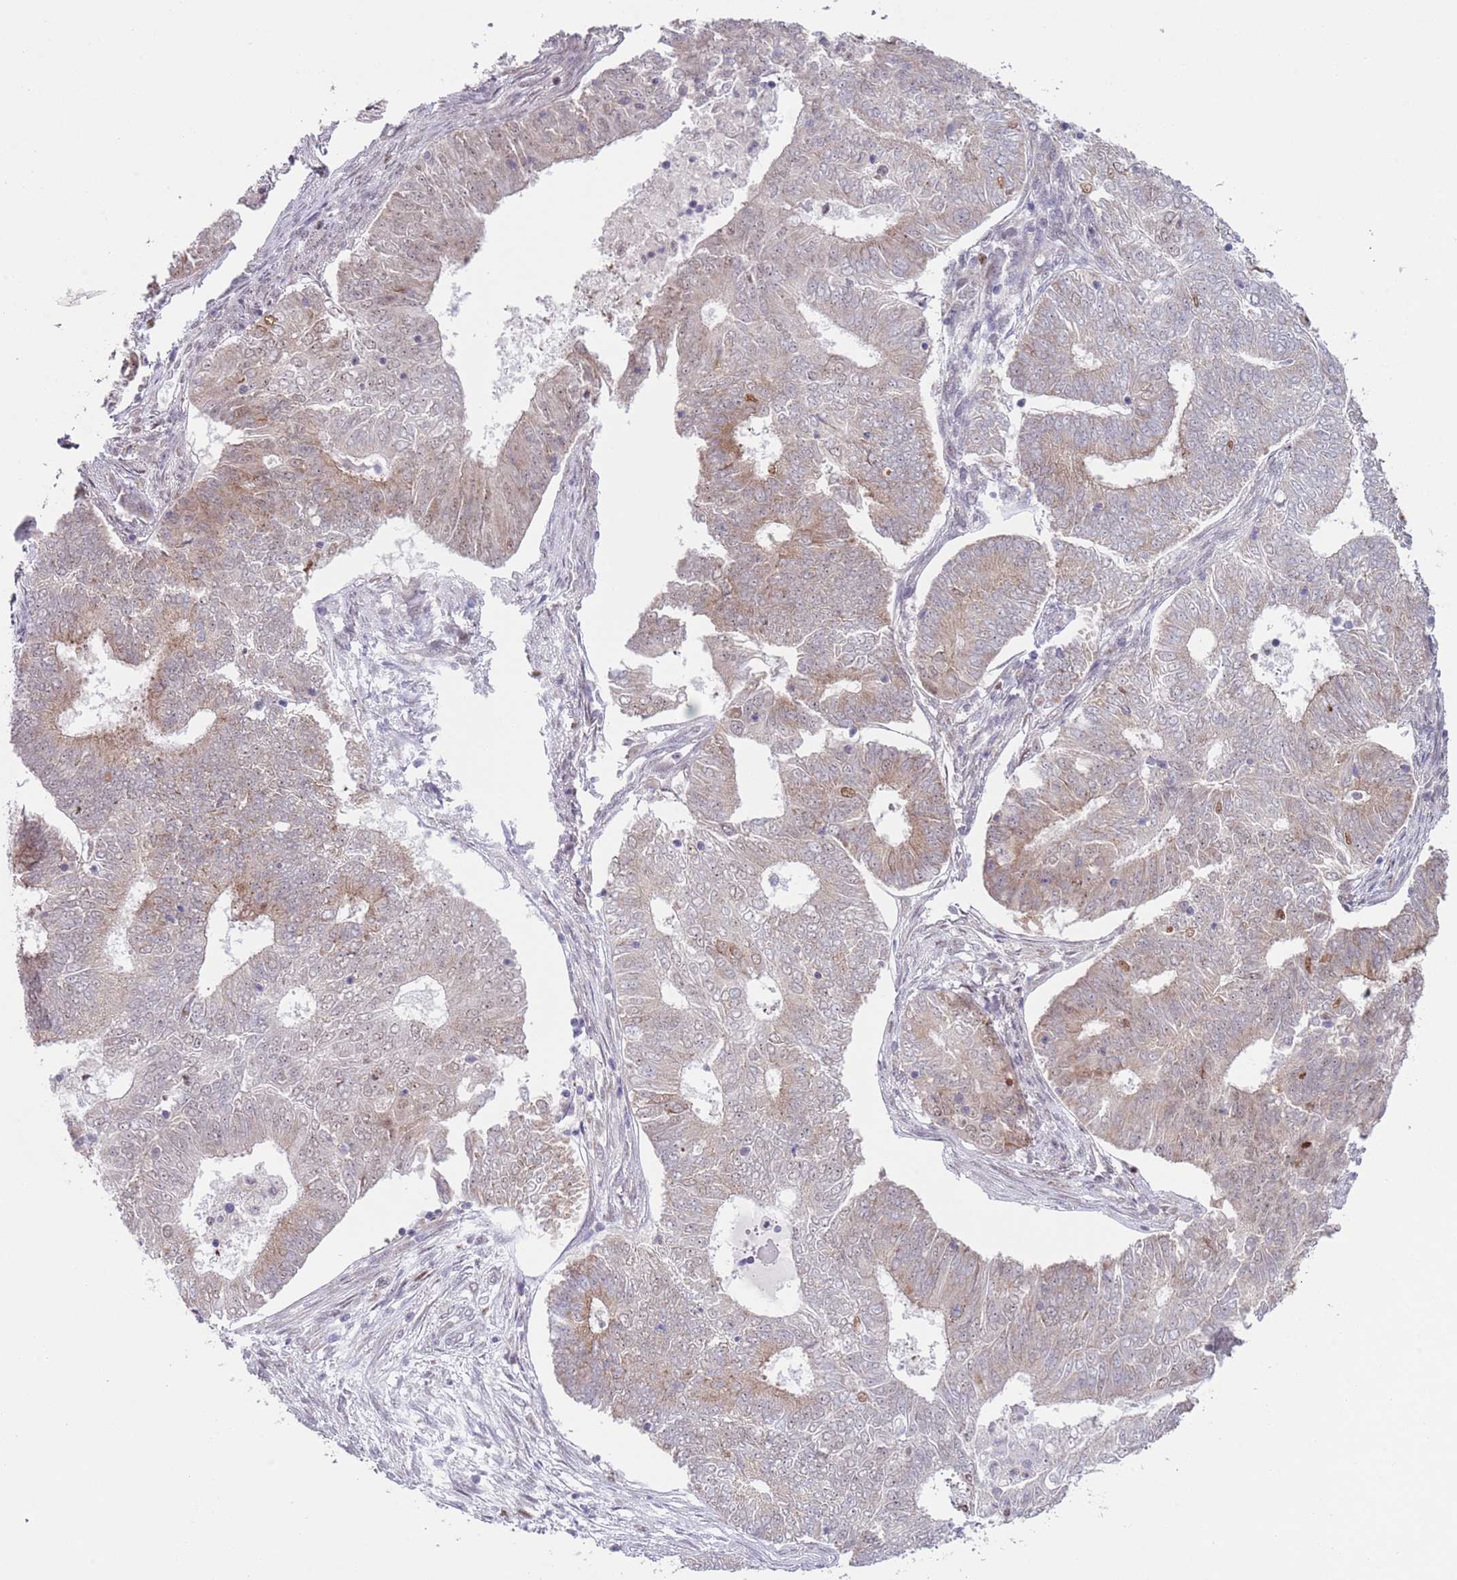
{"staining": {"intensity": "weak", "quantity": "25%-75%", "location": "cytoplasmic/membranous"}, "tissue": "endometrial cancer", "cell_type": "Tumor cells", "image_type": "cancer", "snomed": [{"axis": "morphology", "description": "Adenocarcinoma, NOS"}, {"axis": "topography", "description": "Endometrium"}], "caption": "This is a histology image of immunohistochemistry (IHC) staining of endometrial adenocarcinoma, which shows weak expression in the cytoplasmic/membranous of tumor cells.", "gene": "SLC25A32", "patient": {"sex": "female", "age": 62}}